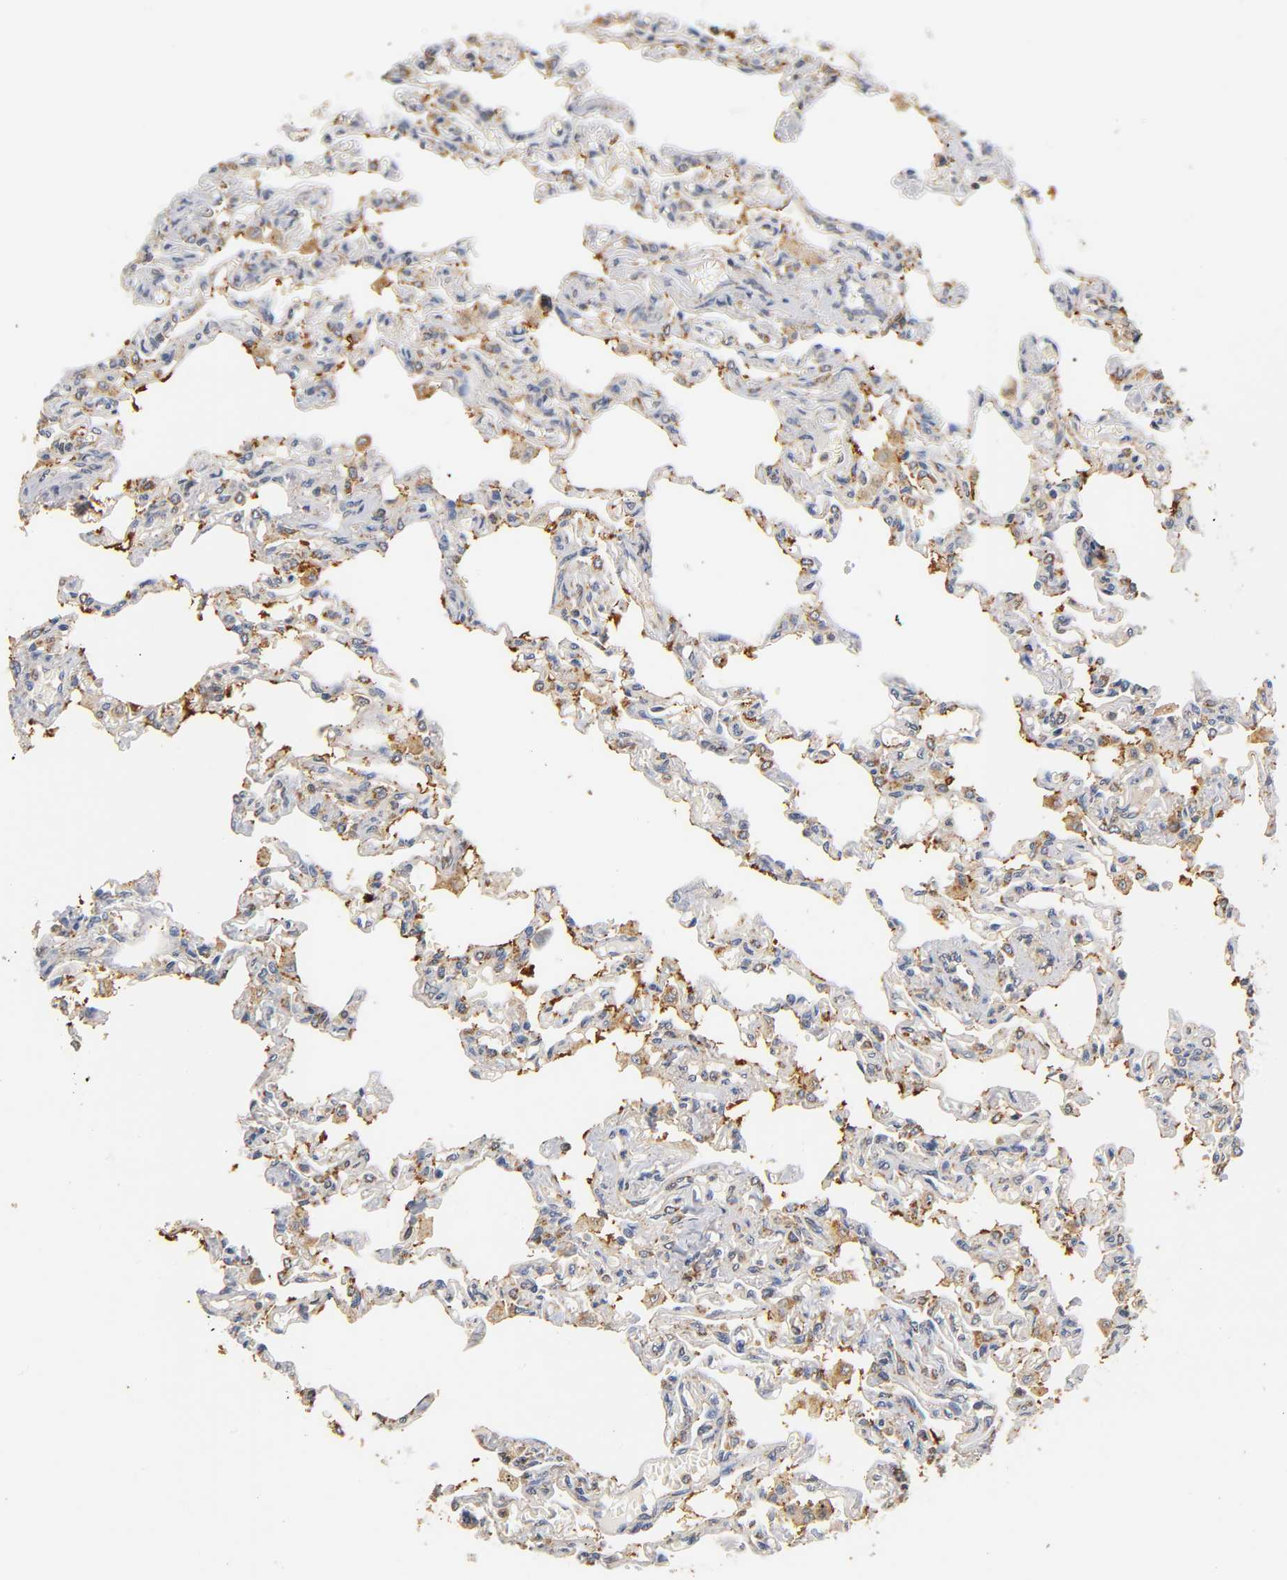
{"staining": {"intensity": "moderate", "quantity": "<25%", "location": "cytoplasmic/membranous"}, "tissue": "lung", "cell_type": "Alveolar cells", "image_type": "normal", "snomed": [{"axis": "morphology", "description": "Normal tissue, NOS"}, {"axis": "topography", "description": "Lung"}], "caption": "The histopathology image exhibits immunohistochemical staining of unremarkable lung. There is moderate cytoplasmic/membranous positivity is seen in approximately <25% of alveolar cells.", "gene": "SCAP", "patient": {"sex": "male", "age": 21}}